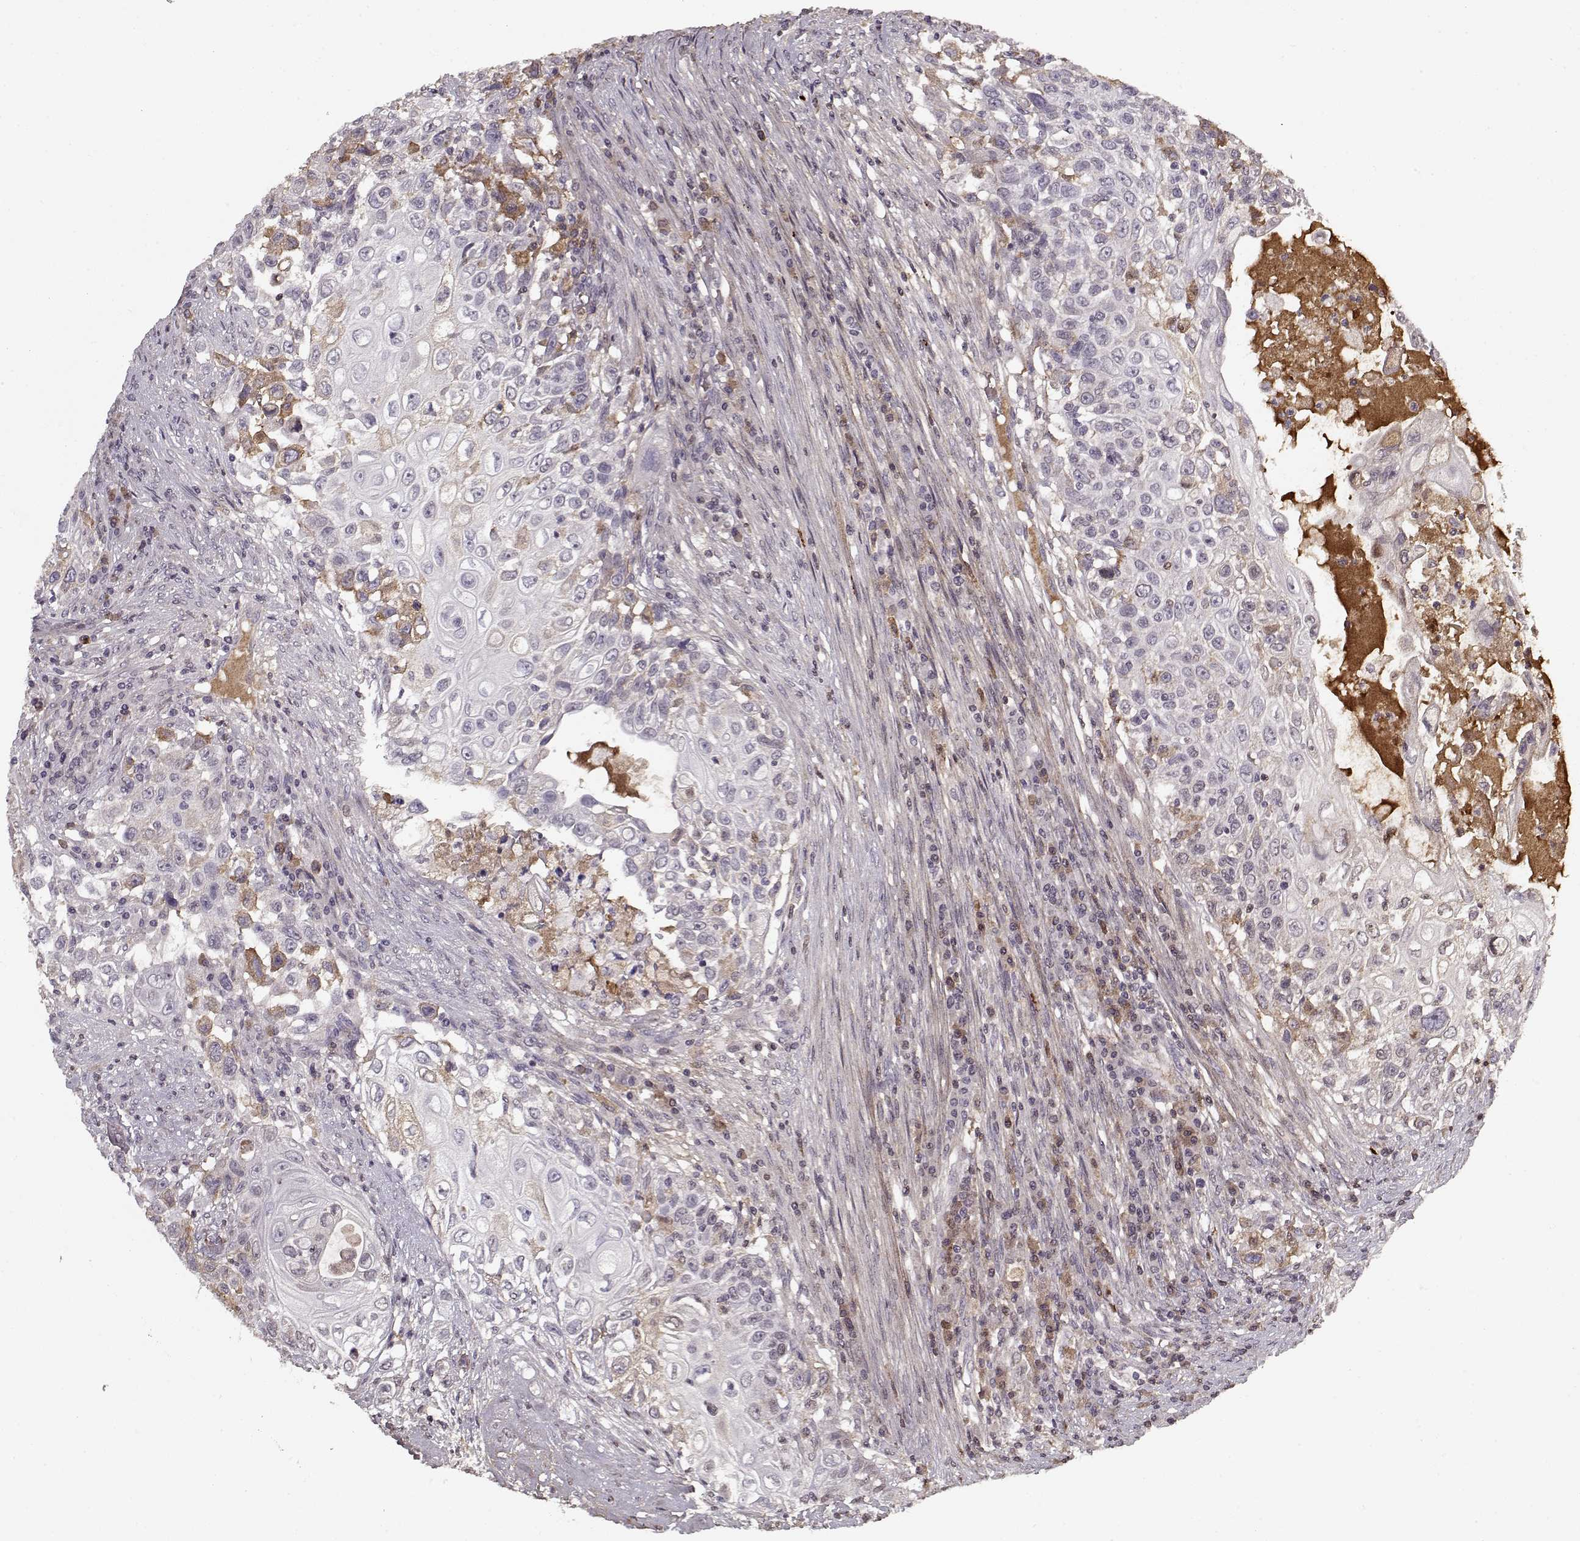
{"staining": {"intensity": "negative", "quantity": "none", "location": "none"}, "tissue": "urothelial cancer", "cell_type": "Tumor cells", "image_type": "cancer", "snomed": [{"axis": "morphology", "description": "Urothelial carcinoma, High grade"}, {"axis": "topography", "description": "Urinary bladder"}], "caption": "Immunohistochemical staining of urothelial cancer shows no significant positivity in tumor cells.", "gene": "LUM", "patient": {"sex": "female", "age": 56}}